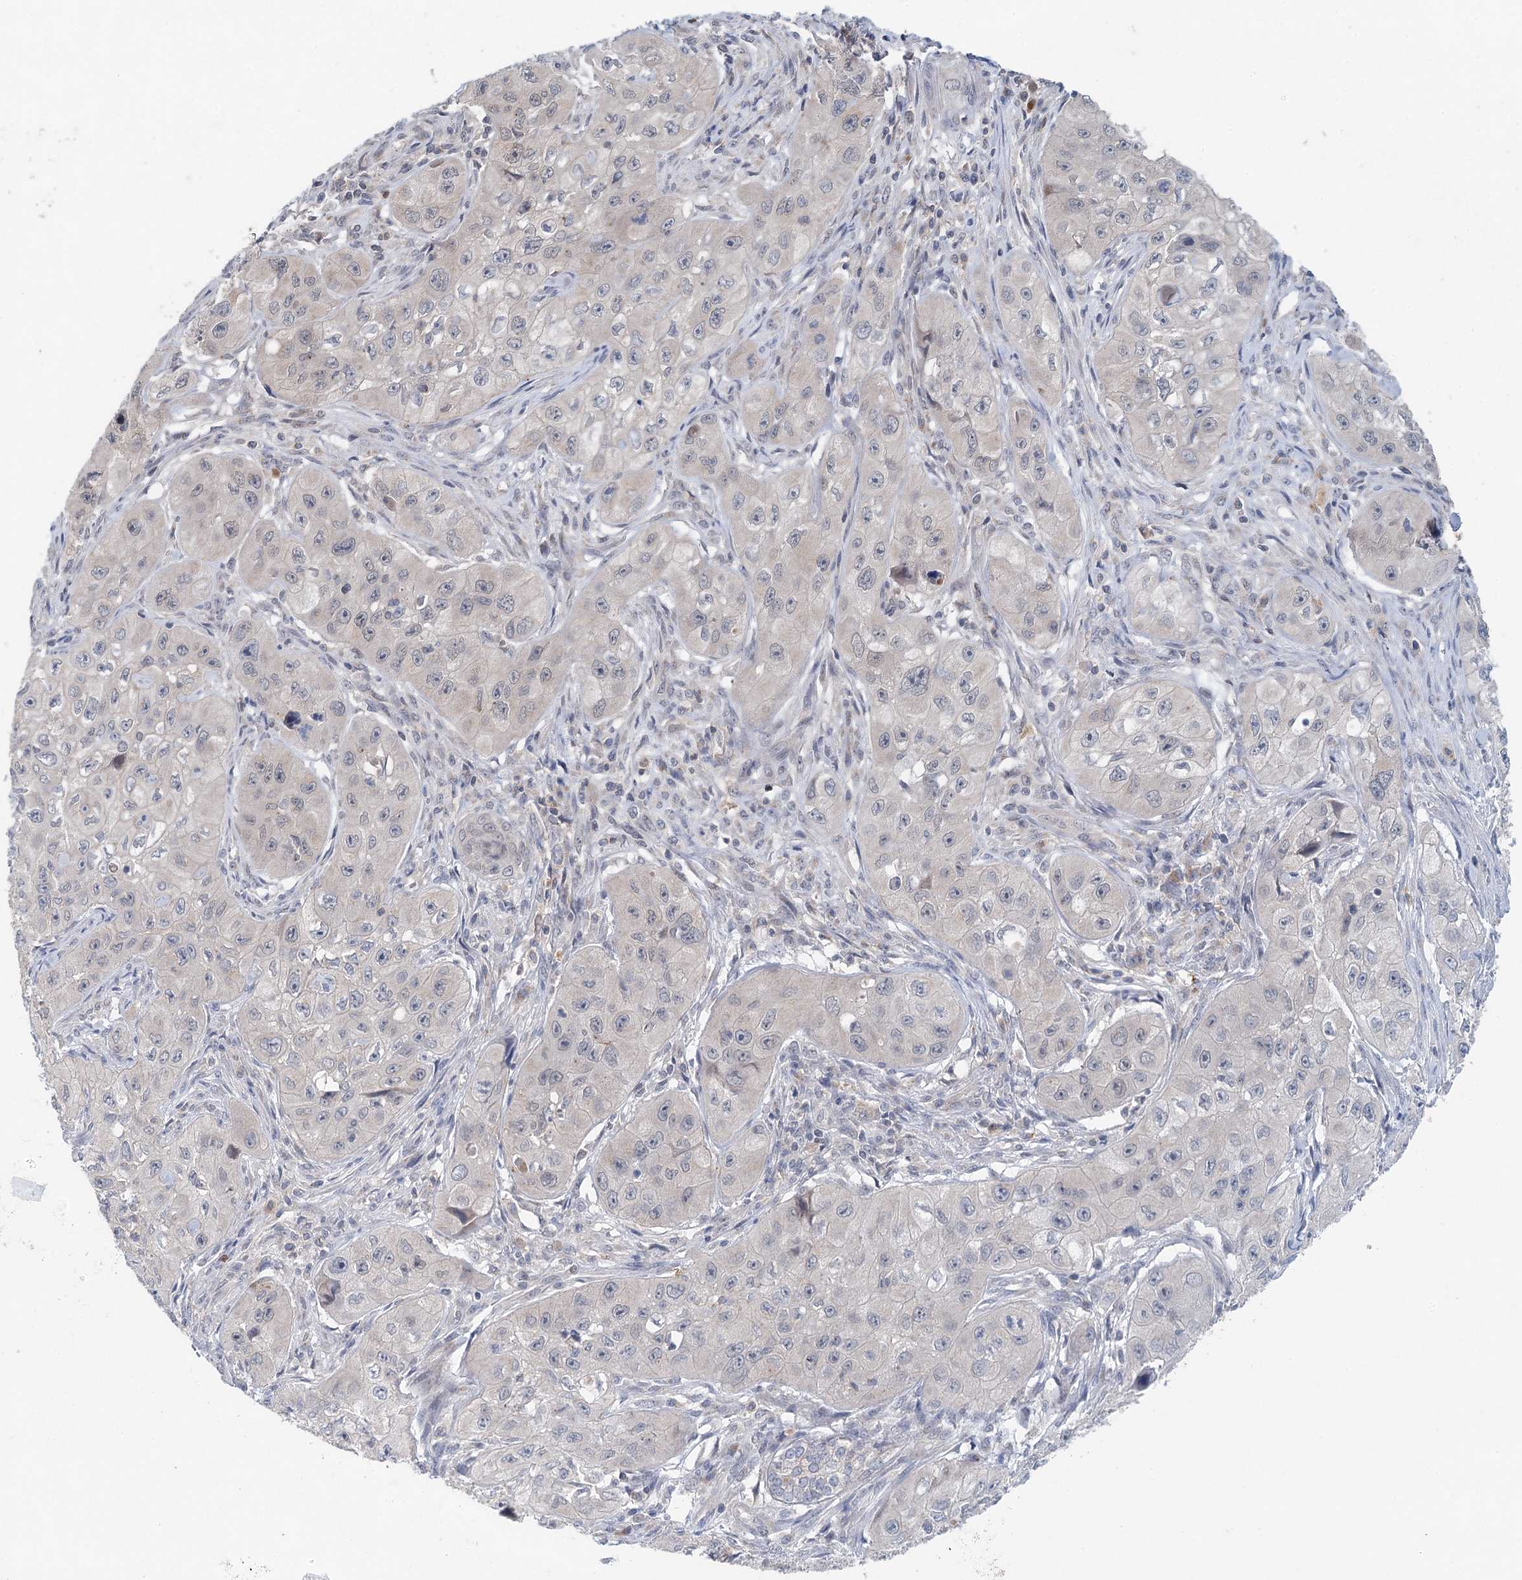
{"staining": {"intensity": "negative", "quantity": "none", "location": "none"}, "tissue": "skin cancer", "cell_type": "Tumor cells", "image_type": "cancer", "snomed": [{"axis": "morphology", "description": "Squamous cell carcinoma, NOS"}, {"axis": "topography", "description": "Skin"}, {"axis": "topography", "description": "Subcutis"}], "caption": "A photomicrograph of human skin cancer (squamous cell carcinoma) is negative for staining in tumor cells.", "gene": "BLTP1", "patient": {"sex": "male", "age": 73}}